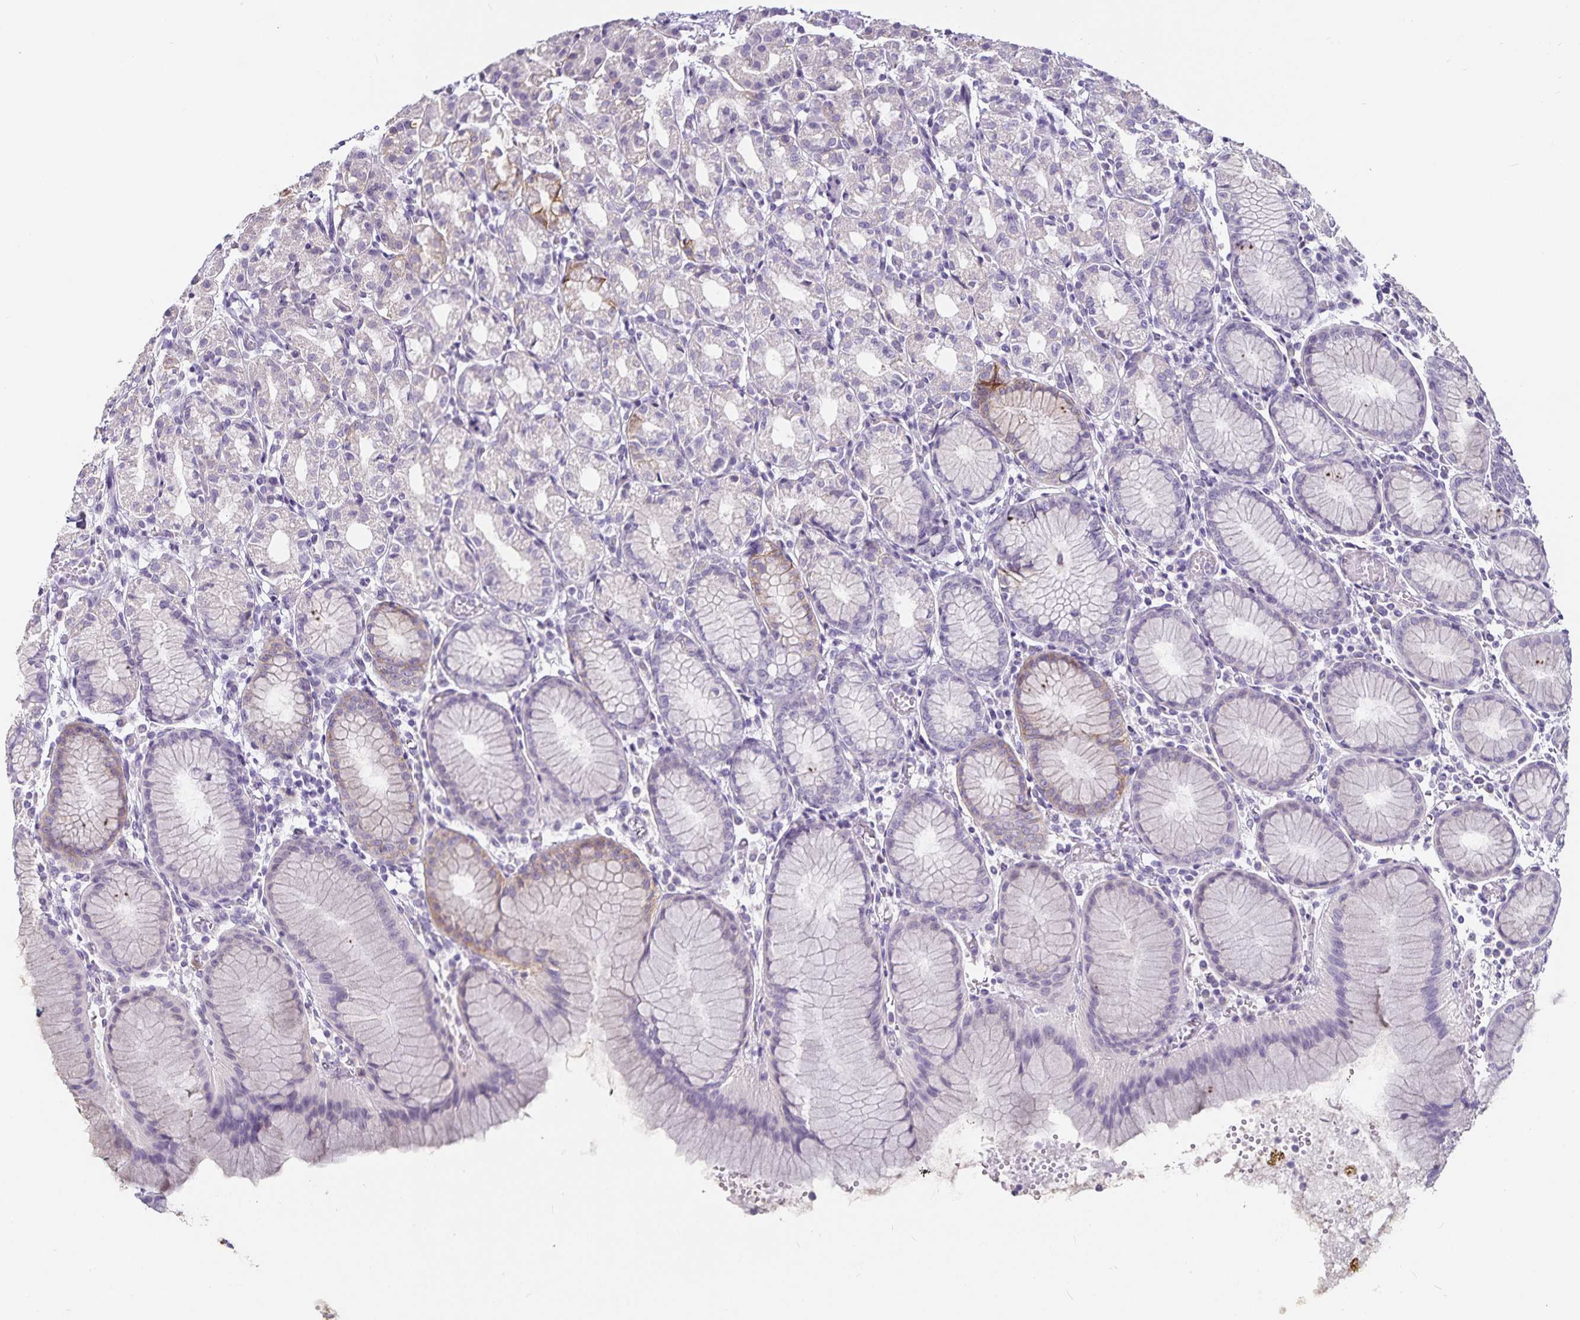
{"staining": {"intensity": "moderate", "quantity": "<25%", "location": "cytoplasmic/membranous"}, "tissue": "stomach", "cell_type": "Glandular cells", "image_type": "normal", "snomed": [{"axis": "morphology", "description": "Normal tissue, NOS"}, {"axis": "topography", "description": "Stomach"}], "caption": "Moderate cytoplasmic/membranous positivity for a protein is present in about <25% of glandular cells of unremarkable stomach using immunohistochemistry.", "gene": "CA12", "patient": {"sex": "female", "age": 57}}